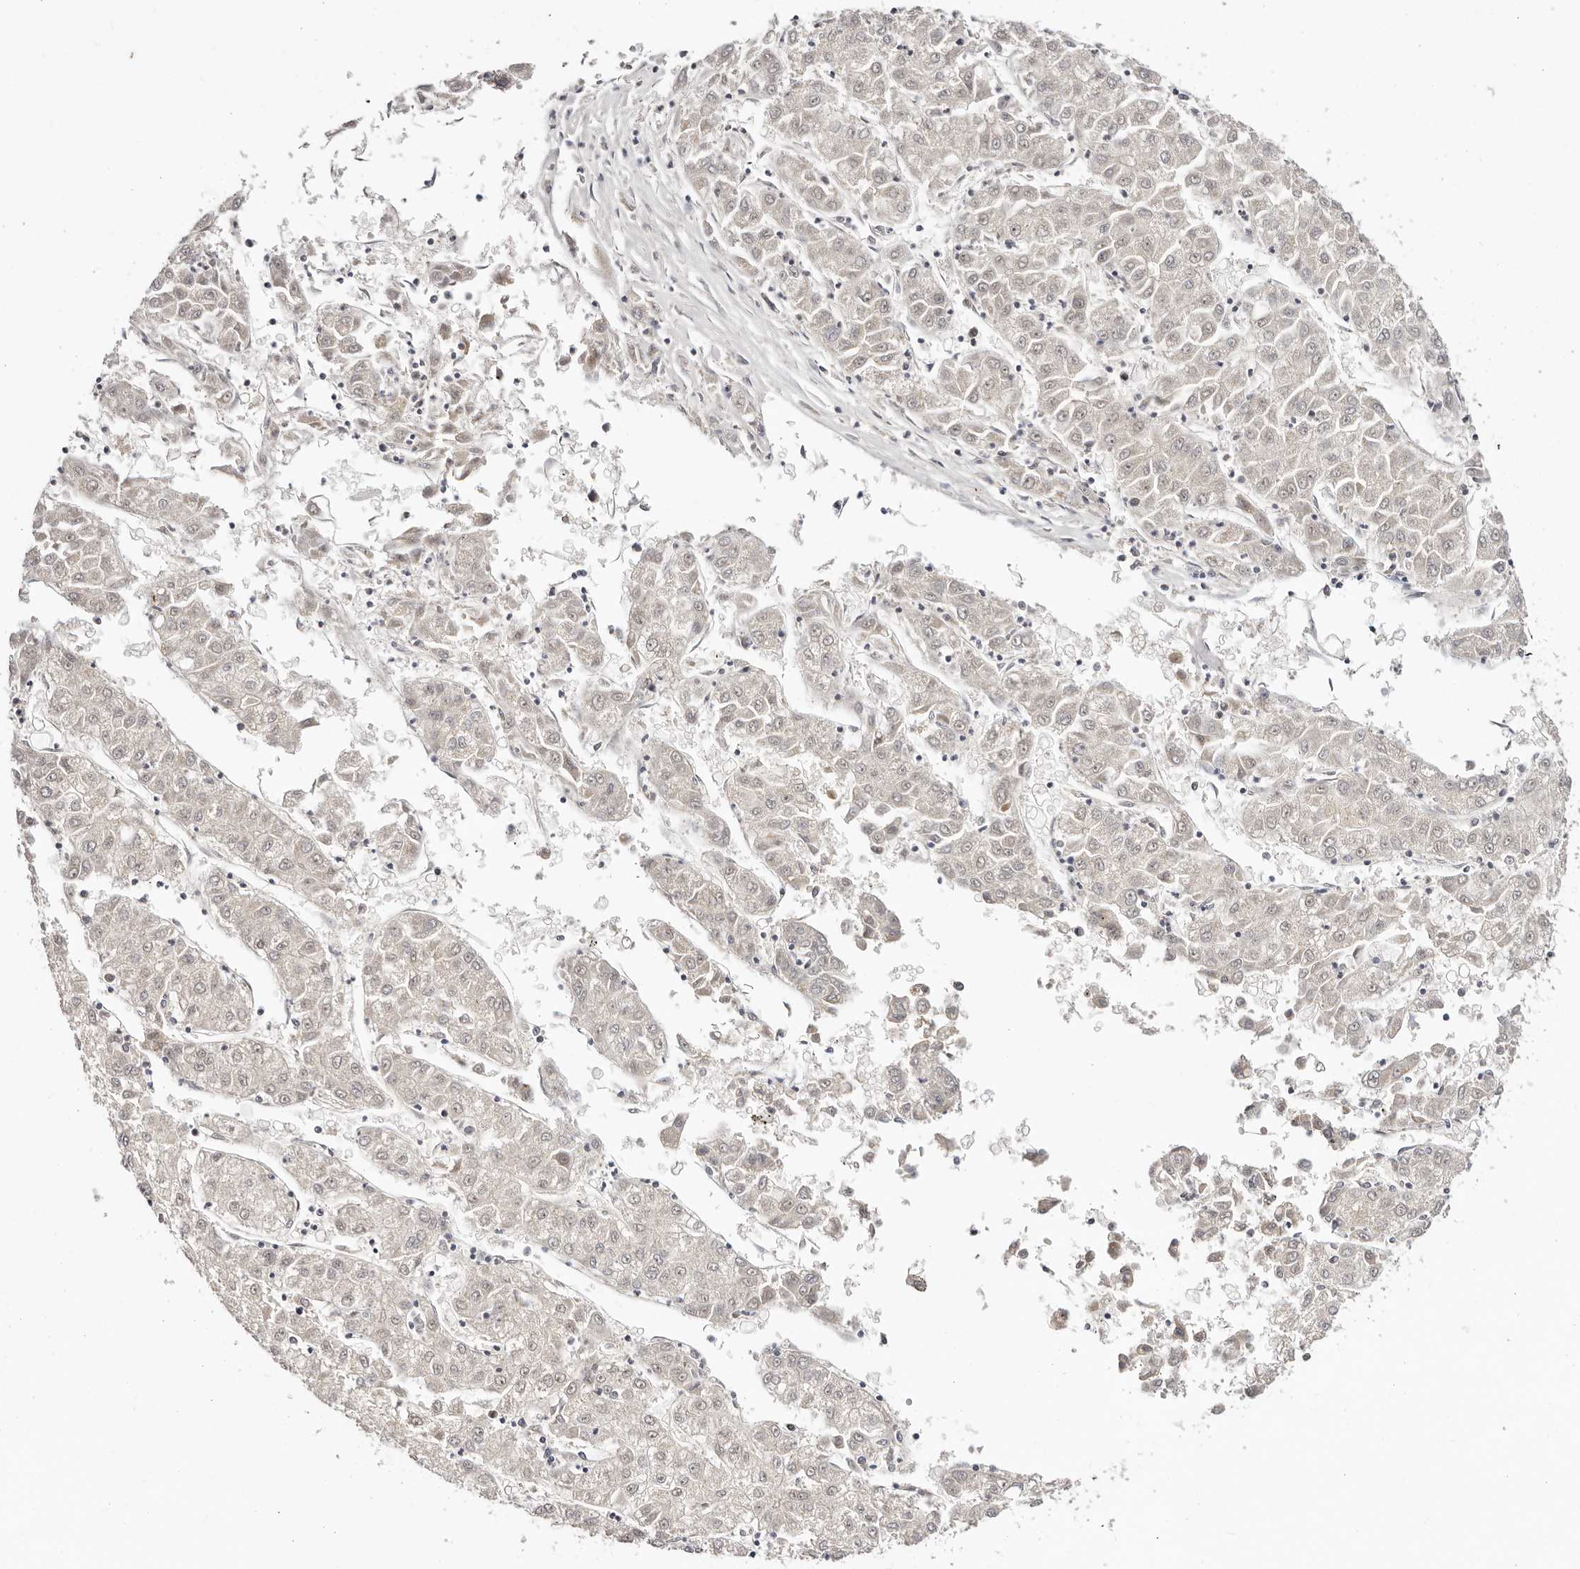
{"staining": {"intensity": "negative", "quantity": "none", "location": "none"}, "tissue": "liver cancer", "cell_type": "Tumor cells", "image_type": "cancer", "snomed": [{"axis": "morphology", "description": "Carcinoma, Hepatocellular, NOS"}, {"axis": "topography", "description": "Liver"}], "caption": "This micrograph is of liver cancer stained with immunohistochemistry to label a protein in brown with the nuclei are counter-stained blue. There is no expression in tumor cells.", "gene": "CTNNBL1", "patient": {"sex": "male", "age": 72}}